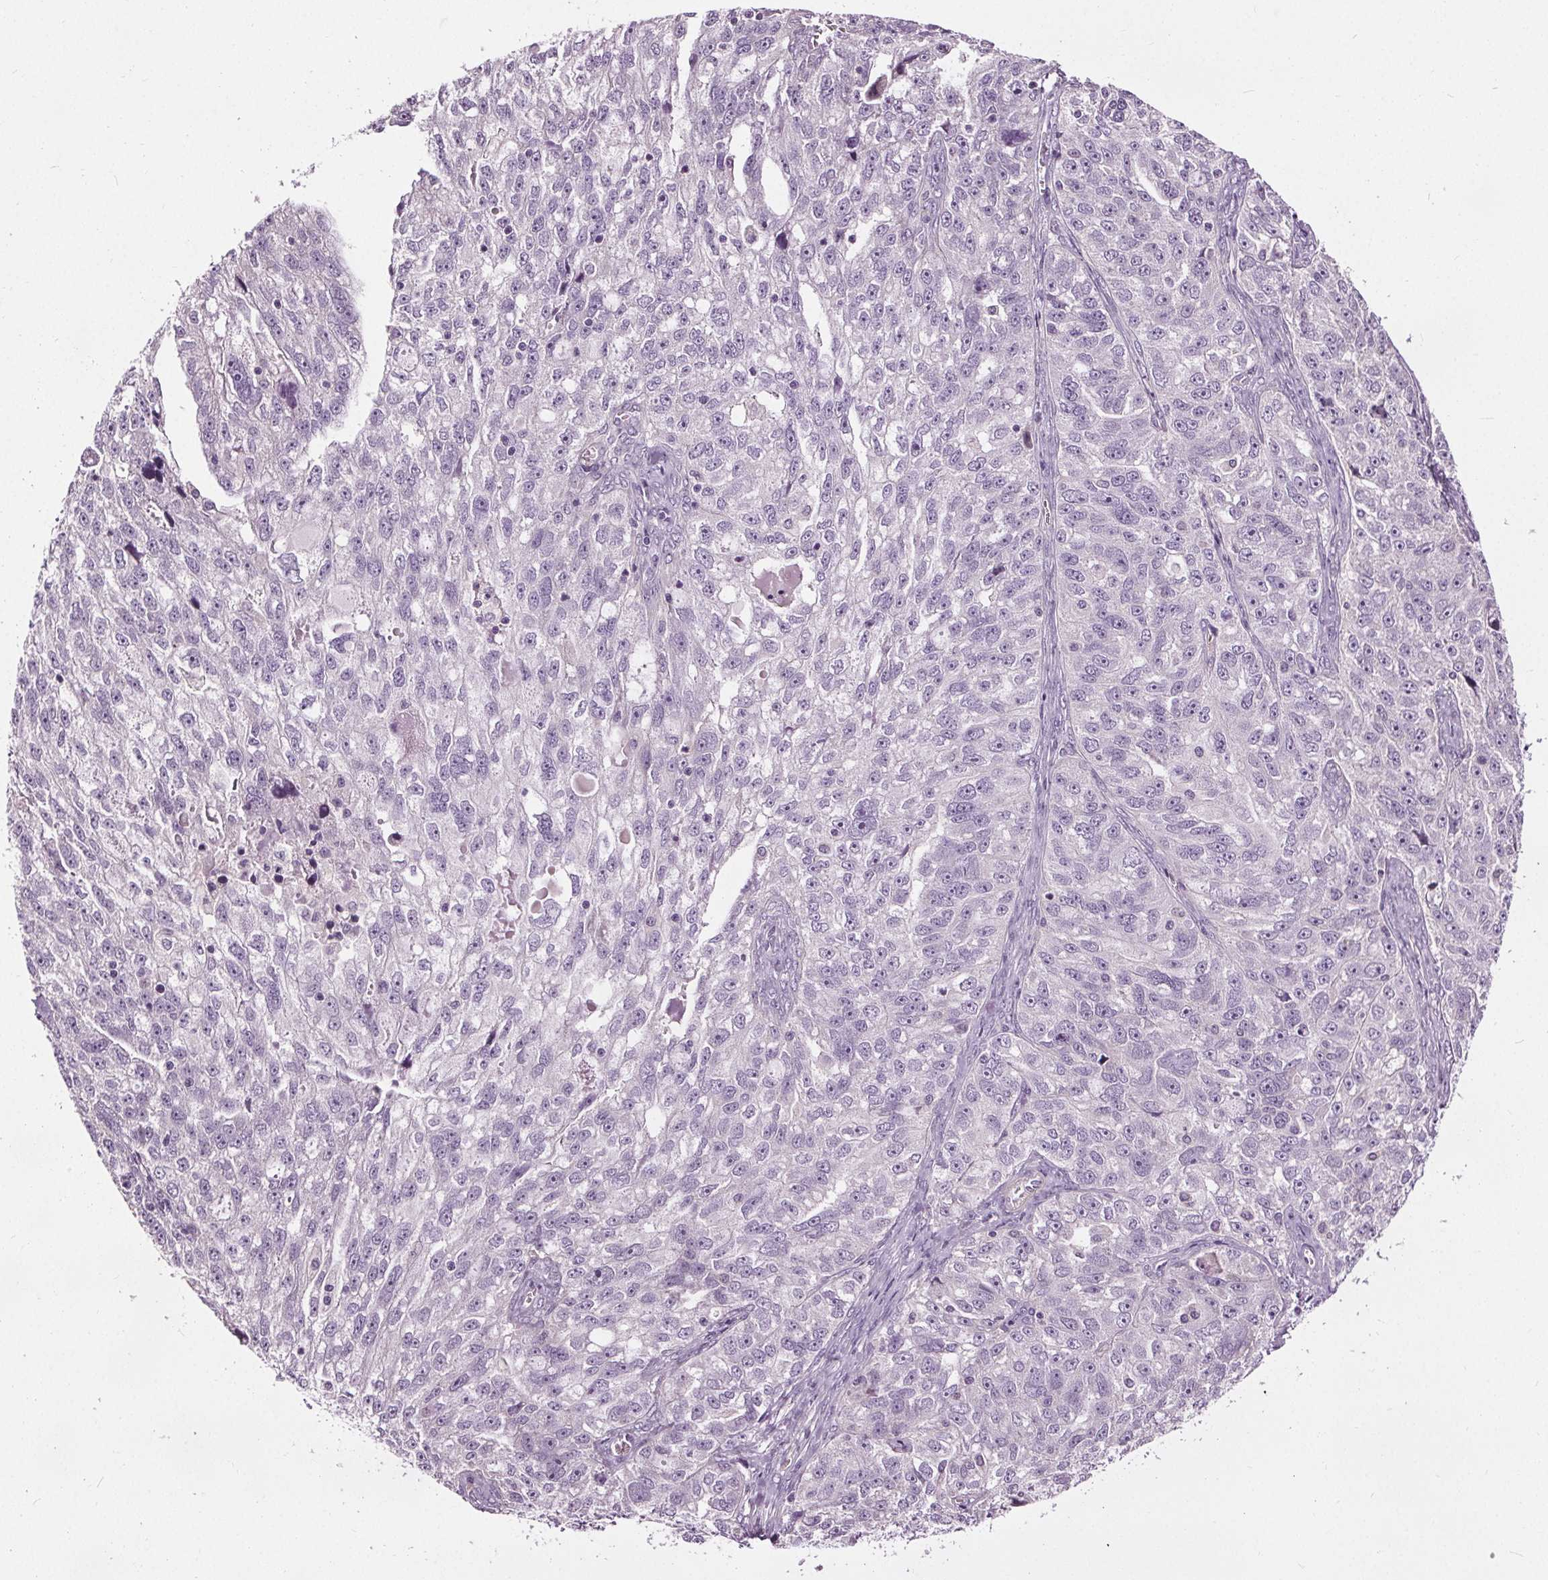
{"staining": {"intensity": "negative", "quantity": "none", "location": "none"}, "tissue": "ovarian cancer", "cell_type": "Tumor cells", "image_type": "cancer", "snomed": [{"axis": "morphology", "description": "Cystadenocarcinoma, serous, NOS"}, {"axis": "topography", "description": "Ovary"}], "caption": "High power microscopy photomicrograph of an immunohistochemistry micrograph of ovarian cancer, revealing no significant expression in tumor cells.", "gene": "RASA1", "patient": {"sex": "female", "age": 51}}